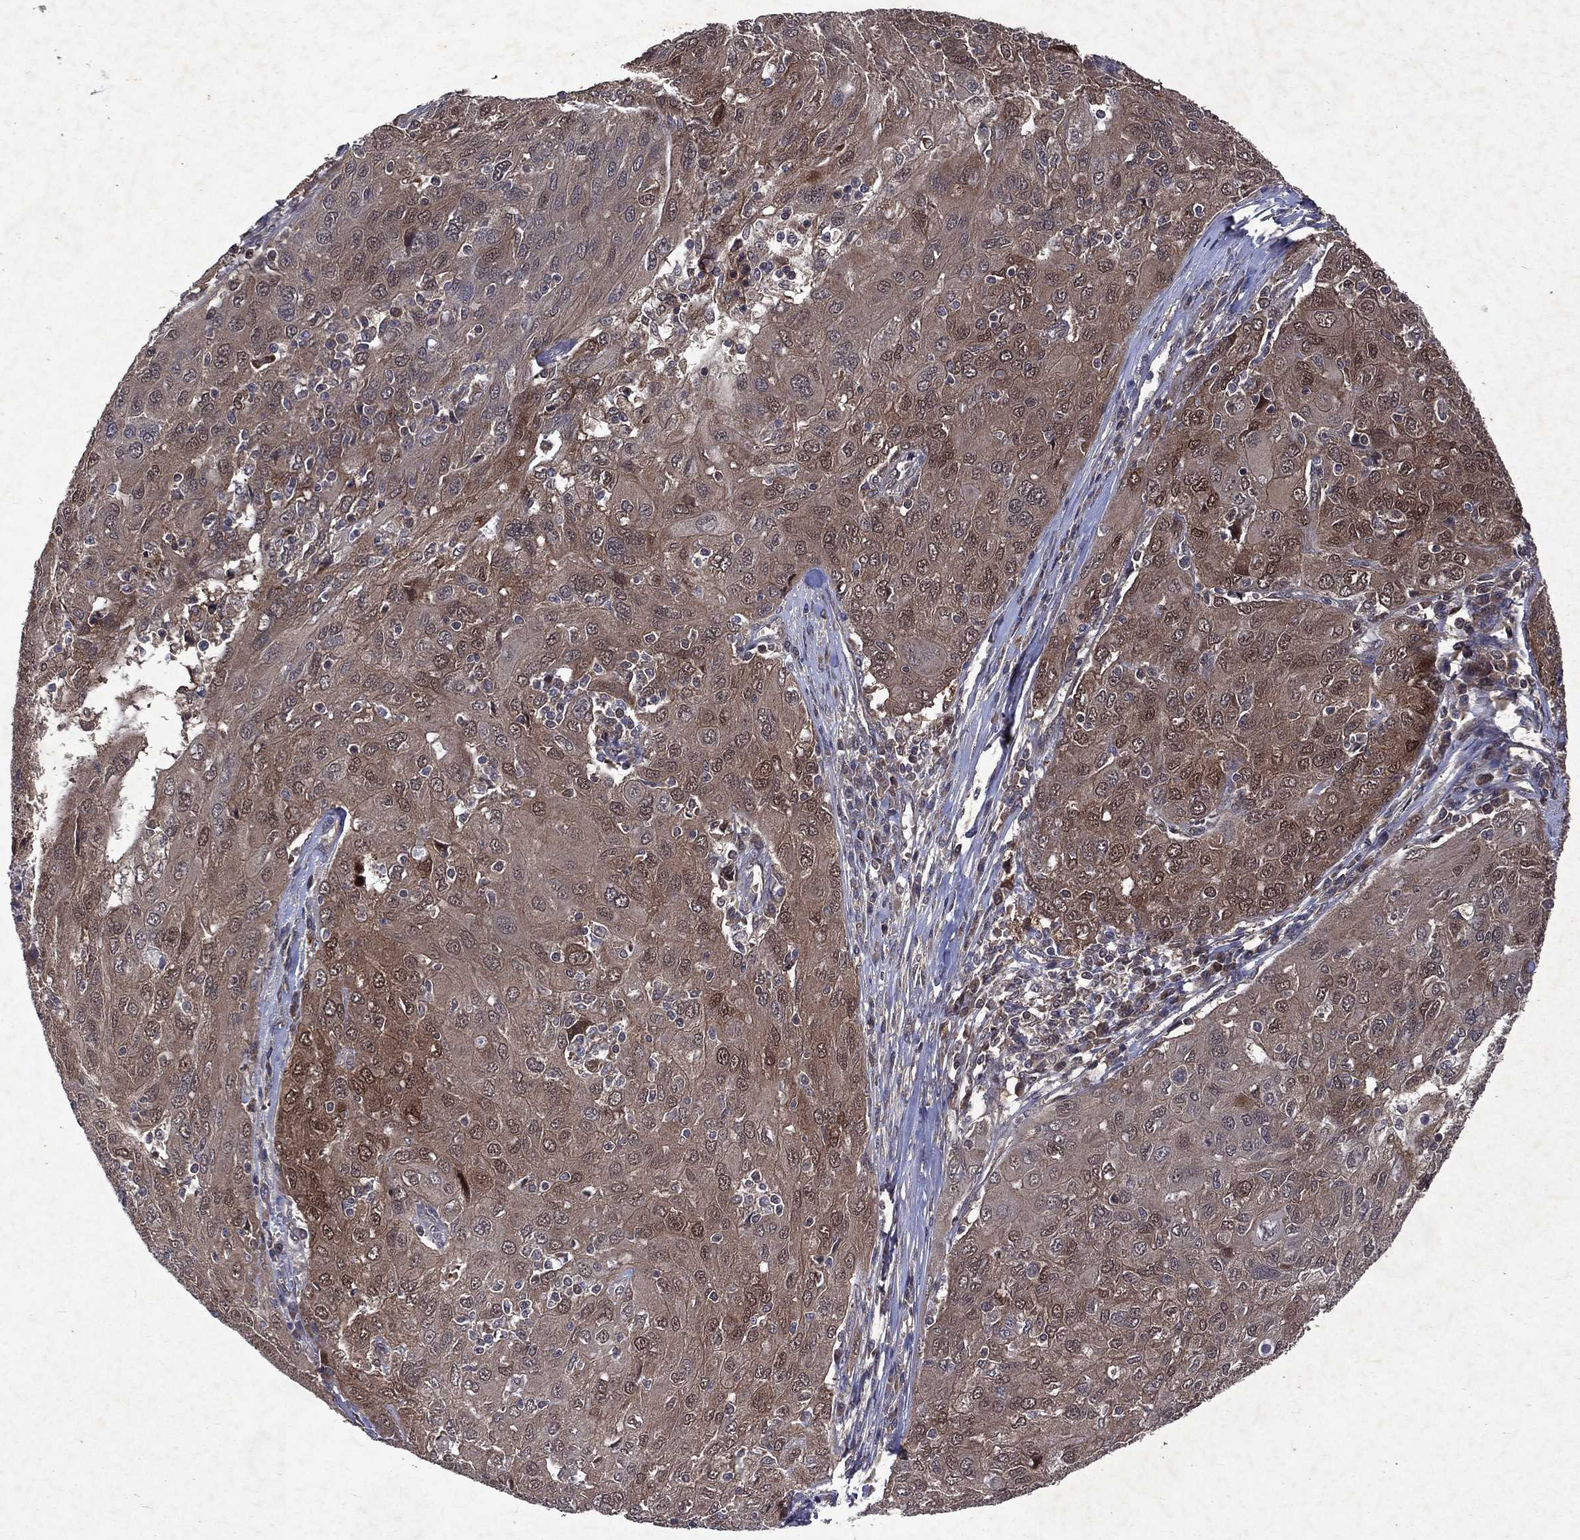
{"staining": {"intensity": "moderate", "quantity": "25%-75%", "location": "cytoplasmic/membranous,nuclear"}, "tissue": "ovarian cancer", "cell_type": "Tumor cells", "image_type": "cancer", "snomed": [{"axis": "morphology", "description": "Carcinoma, endometroid"}, {"axis": "topography", "description": "Ovary"}], "caption": "This image displays immunohistochemistry (IHC) staining of endometroid carcinoma (ovarian), with medium moderate cytoplasmic/membranous and nuclear expression in approximately 25%-75% of tumor cells.", "gene": "MTAP", "patient": {"sex": "female", "age": 50}}